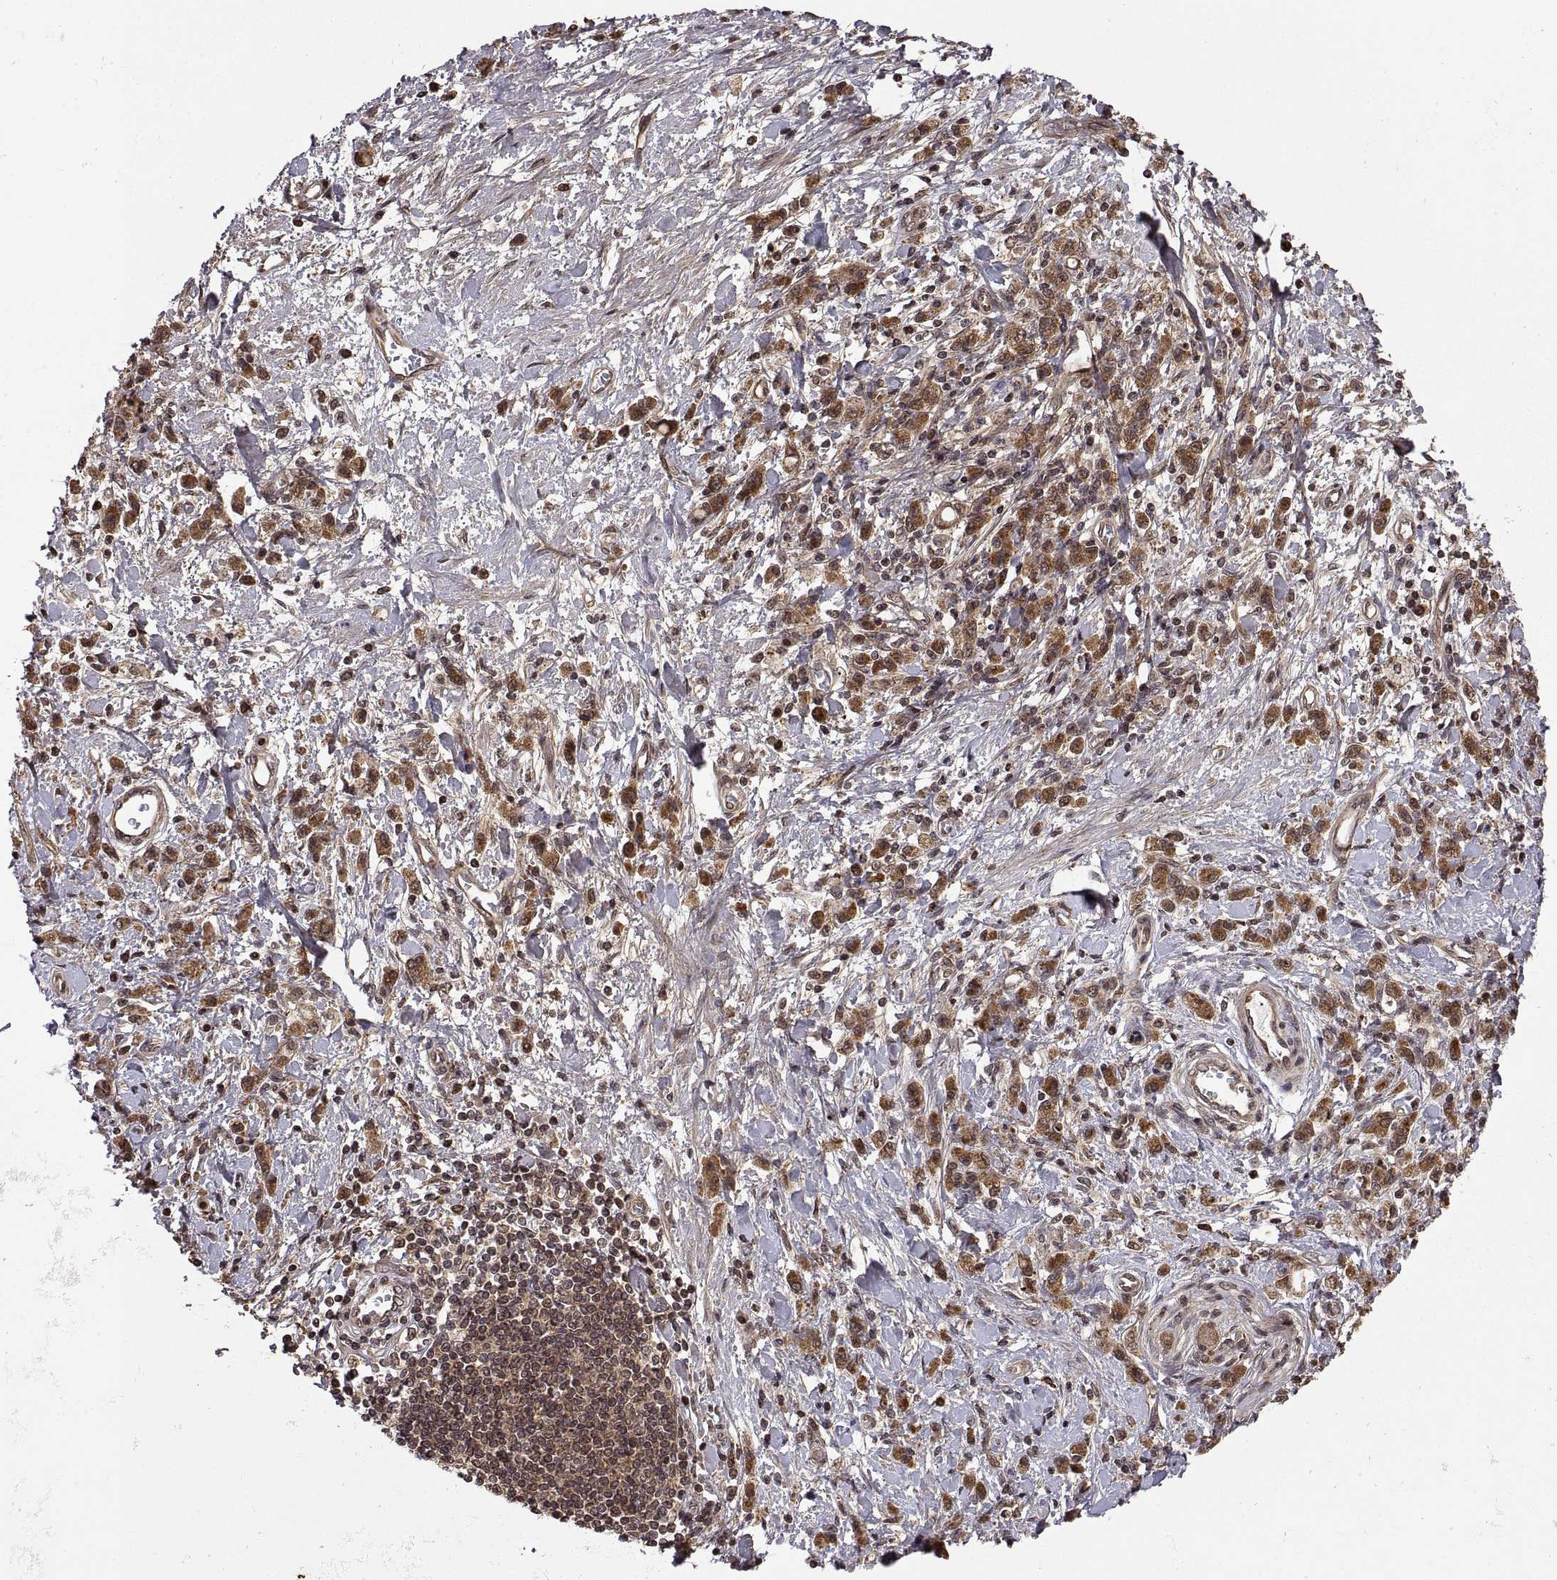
{"staining": {"intensity": "moderate", "quantity": ">75%", "location": "cytoplasmic/membranous"}, "tissue": "stomach cancer", "cell_type": "Tumor cells", "image_type": "cancer", "snomed": [{"axis": "morphology", "description": "Adenocarcinoma, NOS"}, {"axis": "topography", "description": "Stomach"}], "caption": "A brown stain shows moderate cytoplasmic/membranous staining of a protein in adenocarcinoma (stomach) tumor cells.", "gene": "ZNRF2", "patient": {"sex": "male", "age": 77}}